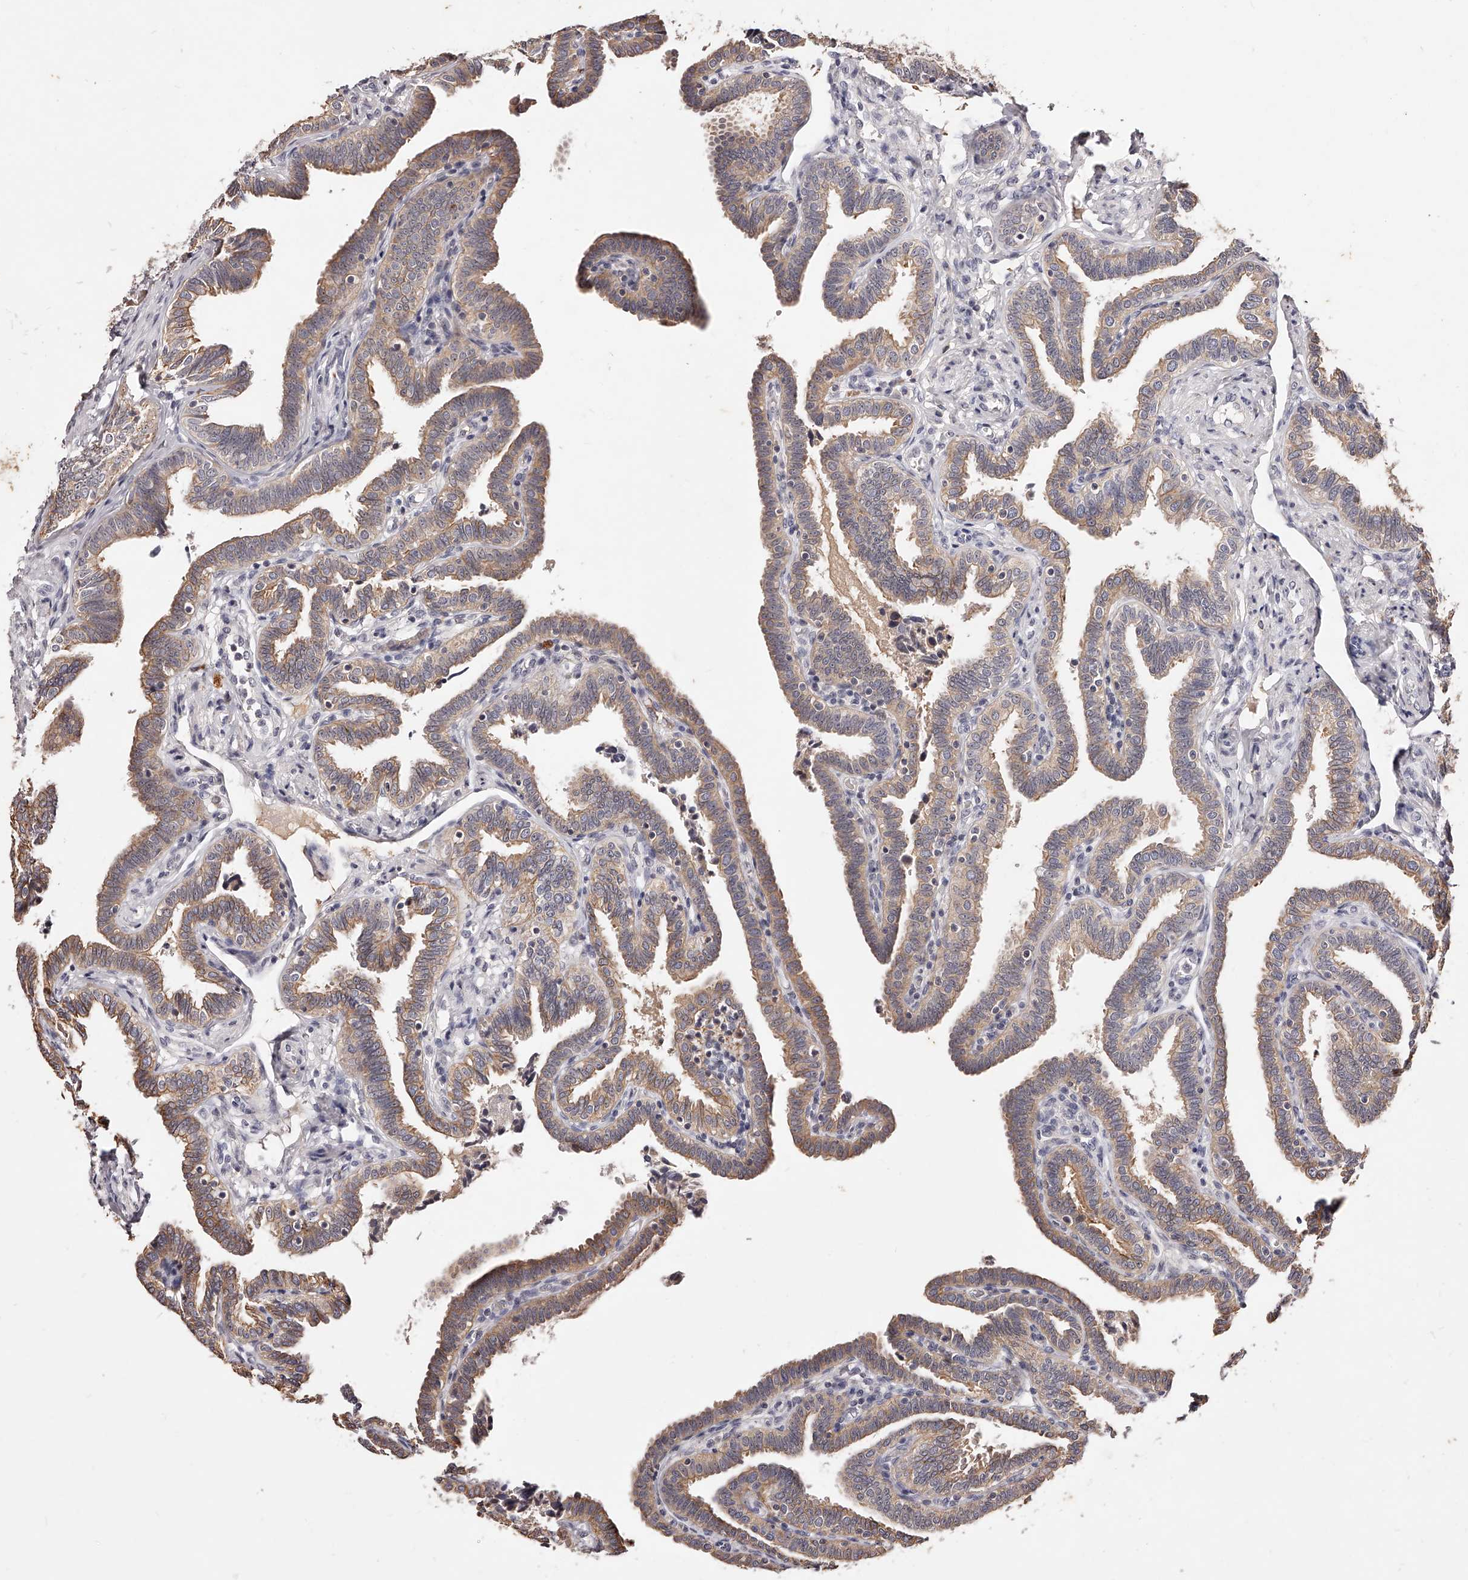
{"staining": {"intensity": "moderate", "quantity": "25%-75%", "location": "cytoplasmic/membranous"}, "tissue": "fallopian tube", "cell_type": "Glandular cells", "image_type": "normal", "snomed": [{"axis": "morphology", "description": "Normal tissue, NOS"}, {"axis": "topography", "description": "Fallopian tube"}], "caption": "Protein staining of benign fallopian tube shows moderate cytoplasmic/membranous expression in approximately 25%-75% of glandular cells. Using DAB (brown) and hematoxylin (blue) stains, captured at high magnification using brightfield microscopy.", "gene": "PHACTR1", "patient": {"sex": "female", "age": 39}}